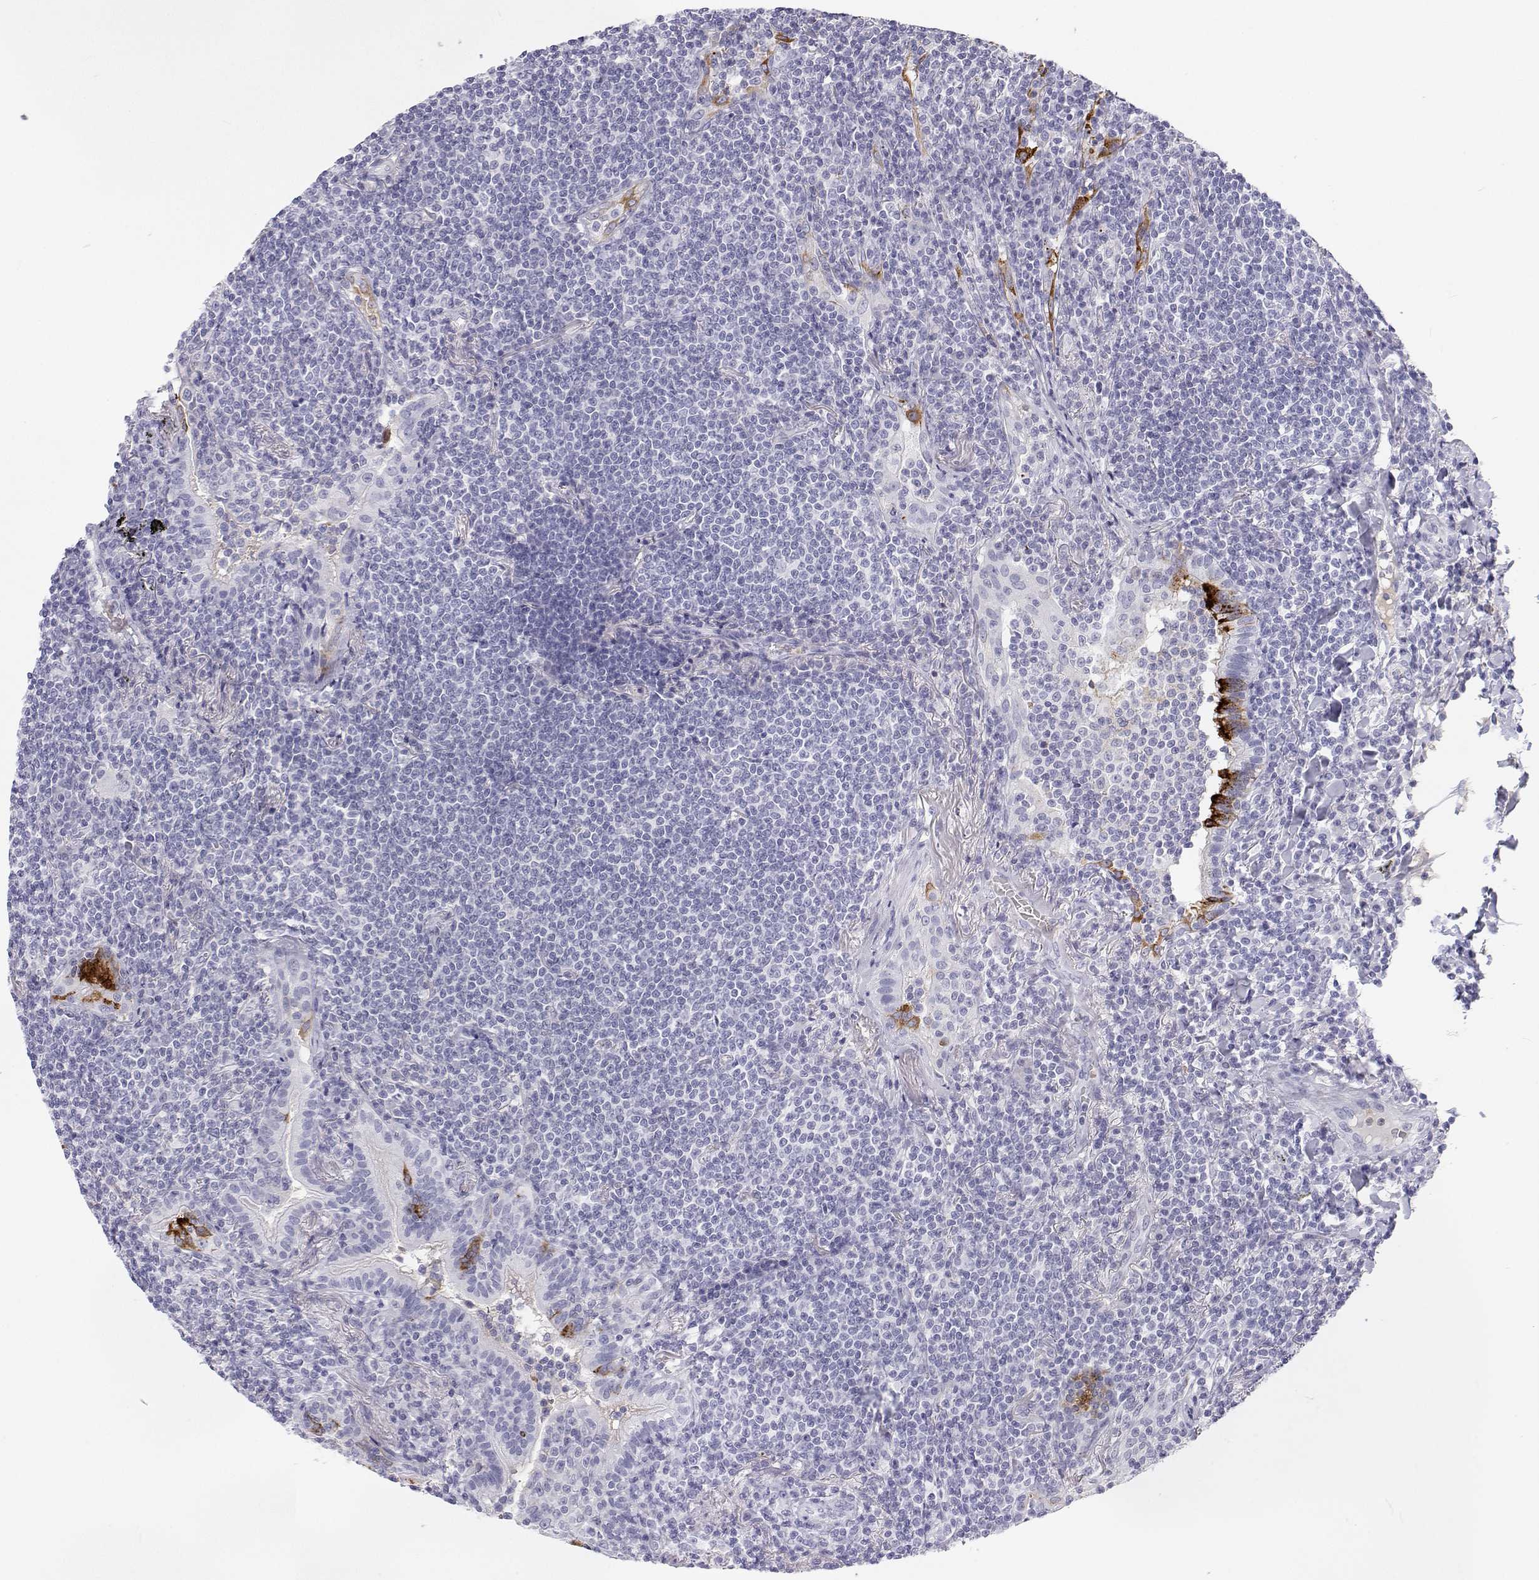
{"staining": {"intensity": "negative", "quantity": "none", "location": "none"}, "tissue": "lymphoma", "cell_type": "Tumor cells", "image_type": "cancer", "snomed": [{"axis": "morphology", "description": "Malignant lymphoma, non-Hodgkin's type, Low grade"}, {"axis": "topography", "description": "Lung"}], "caption": "Image shows no protein staining in tumor cells of low-grade malignant lymphoma, non-Hodgkin's type tissue.", "gene": "SFTPB", "patient": {"sex": "female", "age": 71}}